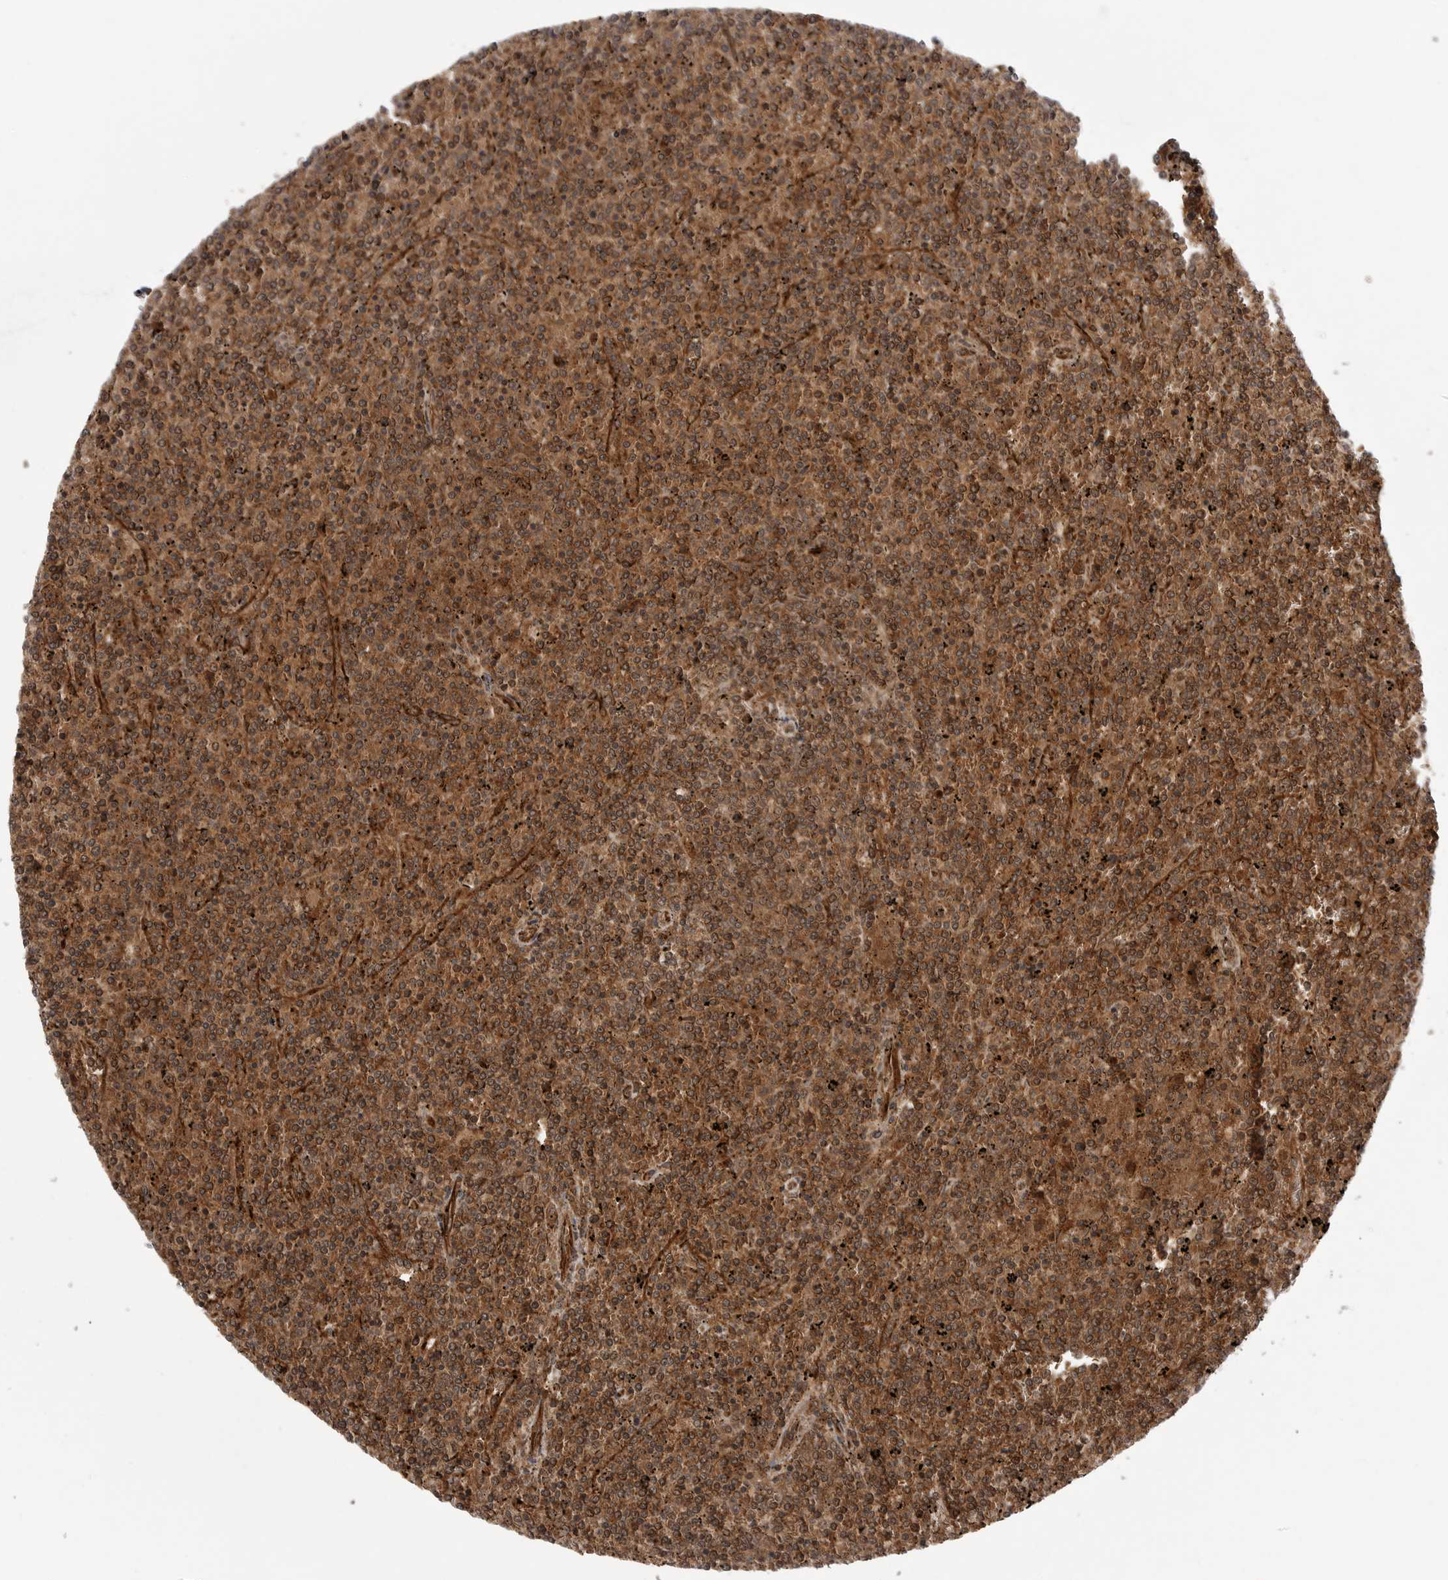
{"staining": {"intensity": "strong", "quantity": ">75%", "location": "cytoplasmic/membranous"}, "tissue": "lymphoma", "cell_type": "Tumor cells", "image_type": "cancer", "snomed": [{"axis": "morphology", "description": "Malignant lymphoma, non-Hodgkin's type, Low grade"}, {"axis": "topography", "description": "Spleen"}], "caption": "Protein staining of malignant lymphoma, non-Hodgkin's type (low-grade) tissue reveals strong cytoplasmic/membranous staining in approximately >75% of tumor cells.", "gene": "PRDX4", "patient": {"sex": "female", "age": 19}}